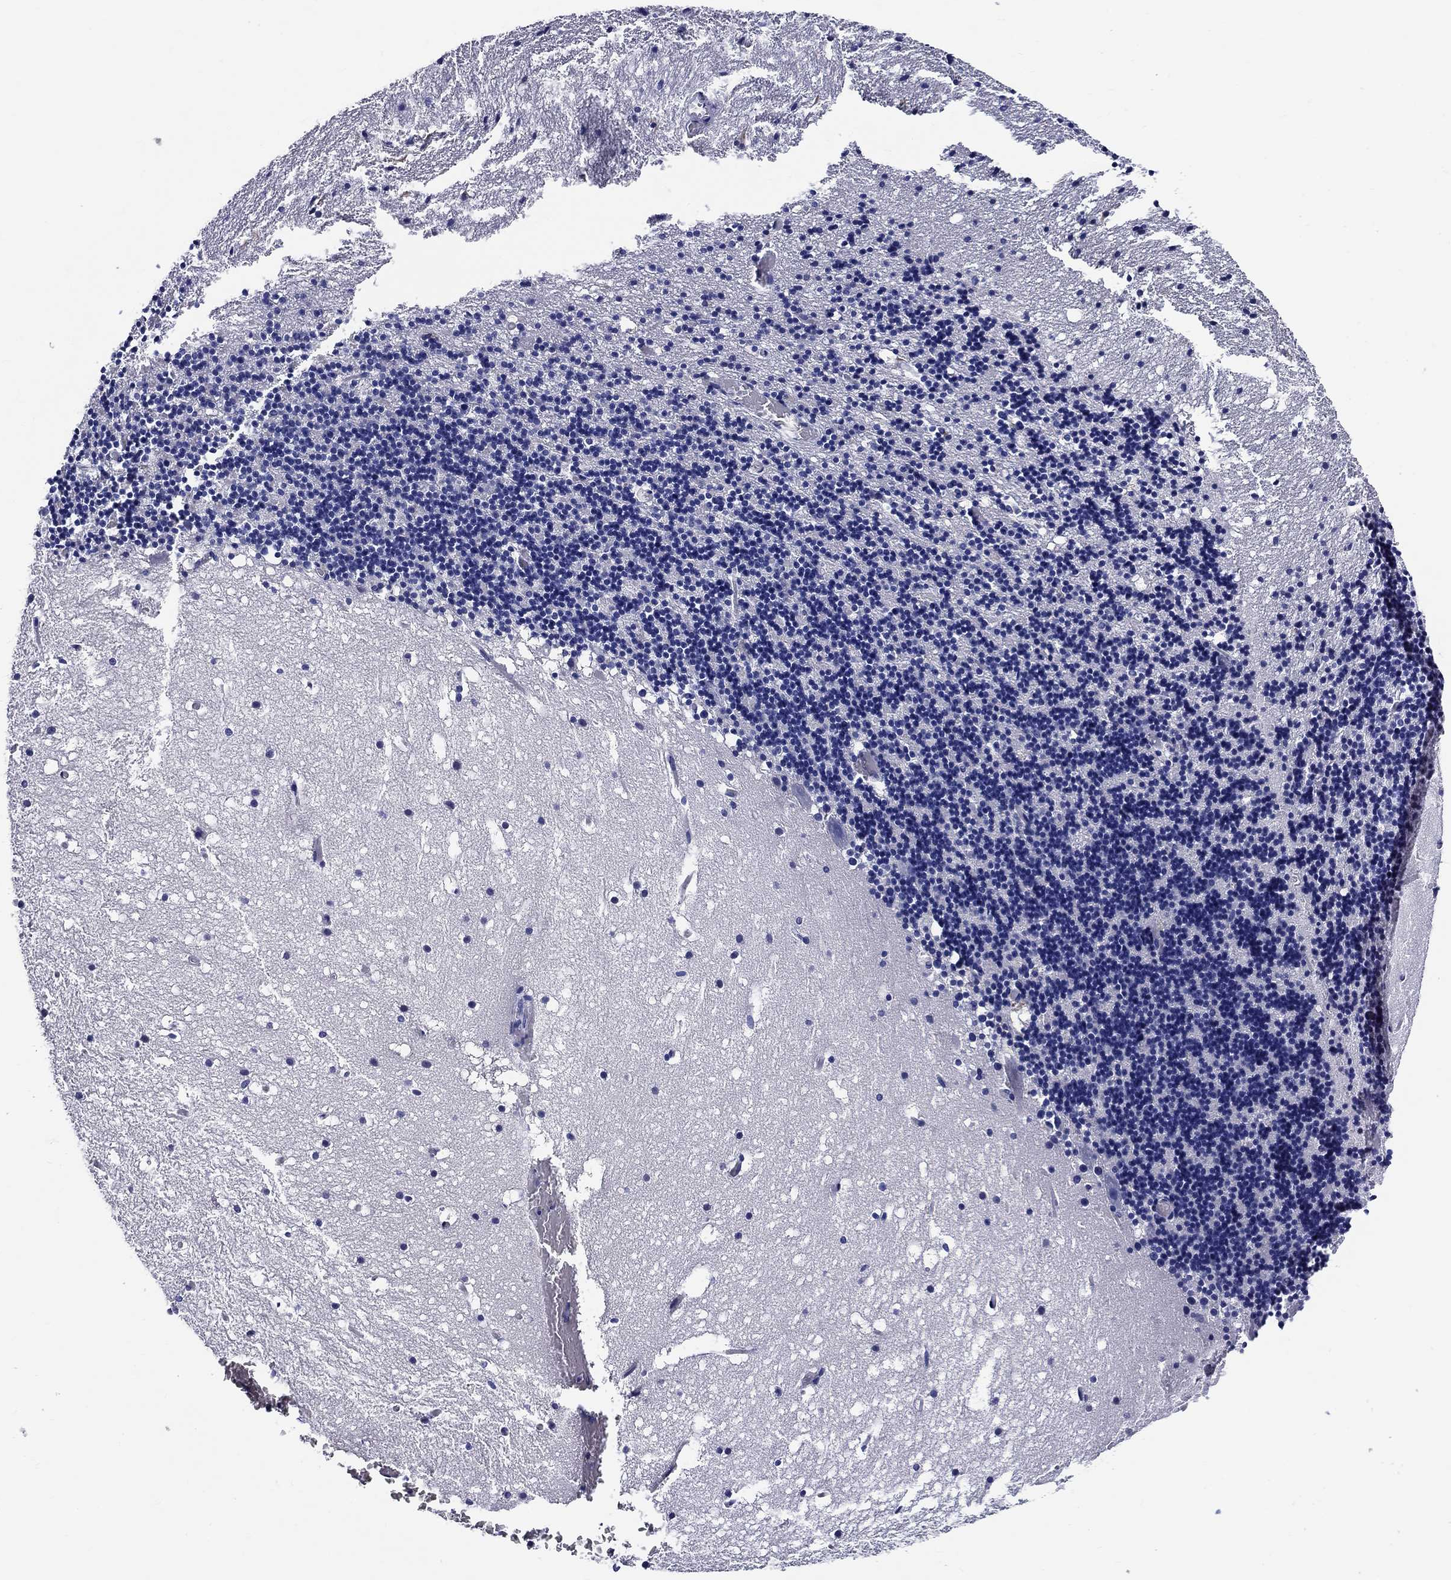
{"staining": {"intensity": "negative", "quantity": "none", "location": "none"}, "tissue": "cerebellum", "cell_type": "Cells in granular layer", "image_type": "normal", "snomed": [{"axis": "morphology", "description": "Normal tissue, NOS"}, {"axis": "topography", "description": "Cerebellum"}], "caption": "Immunohistochemistry of benign cerebellum demonstrates no positivity in cells in granular layer. Nuclei are stained in blue.", "gene": "CRYGS", "patient": {"sex": "male", "age": 37}}